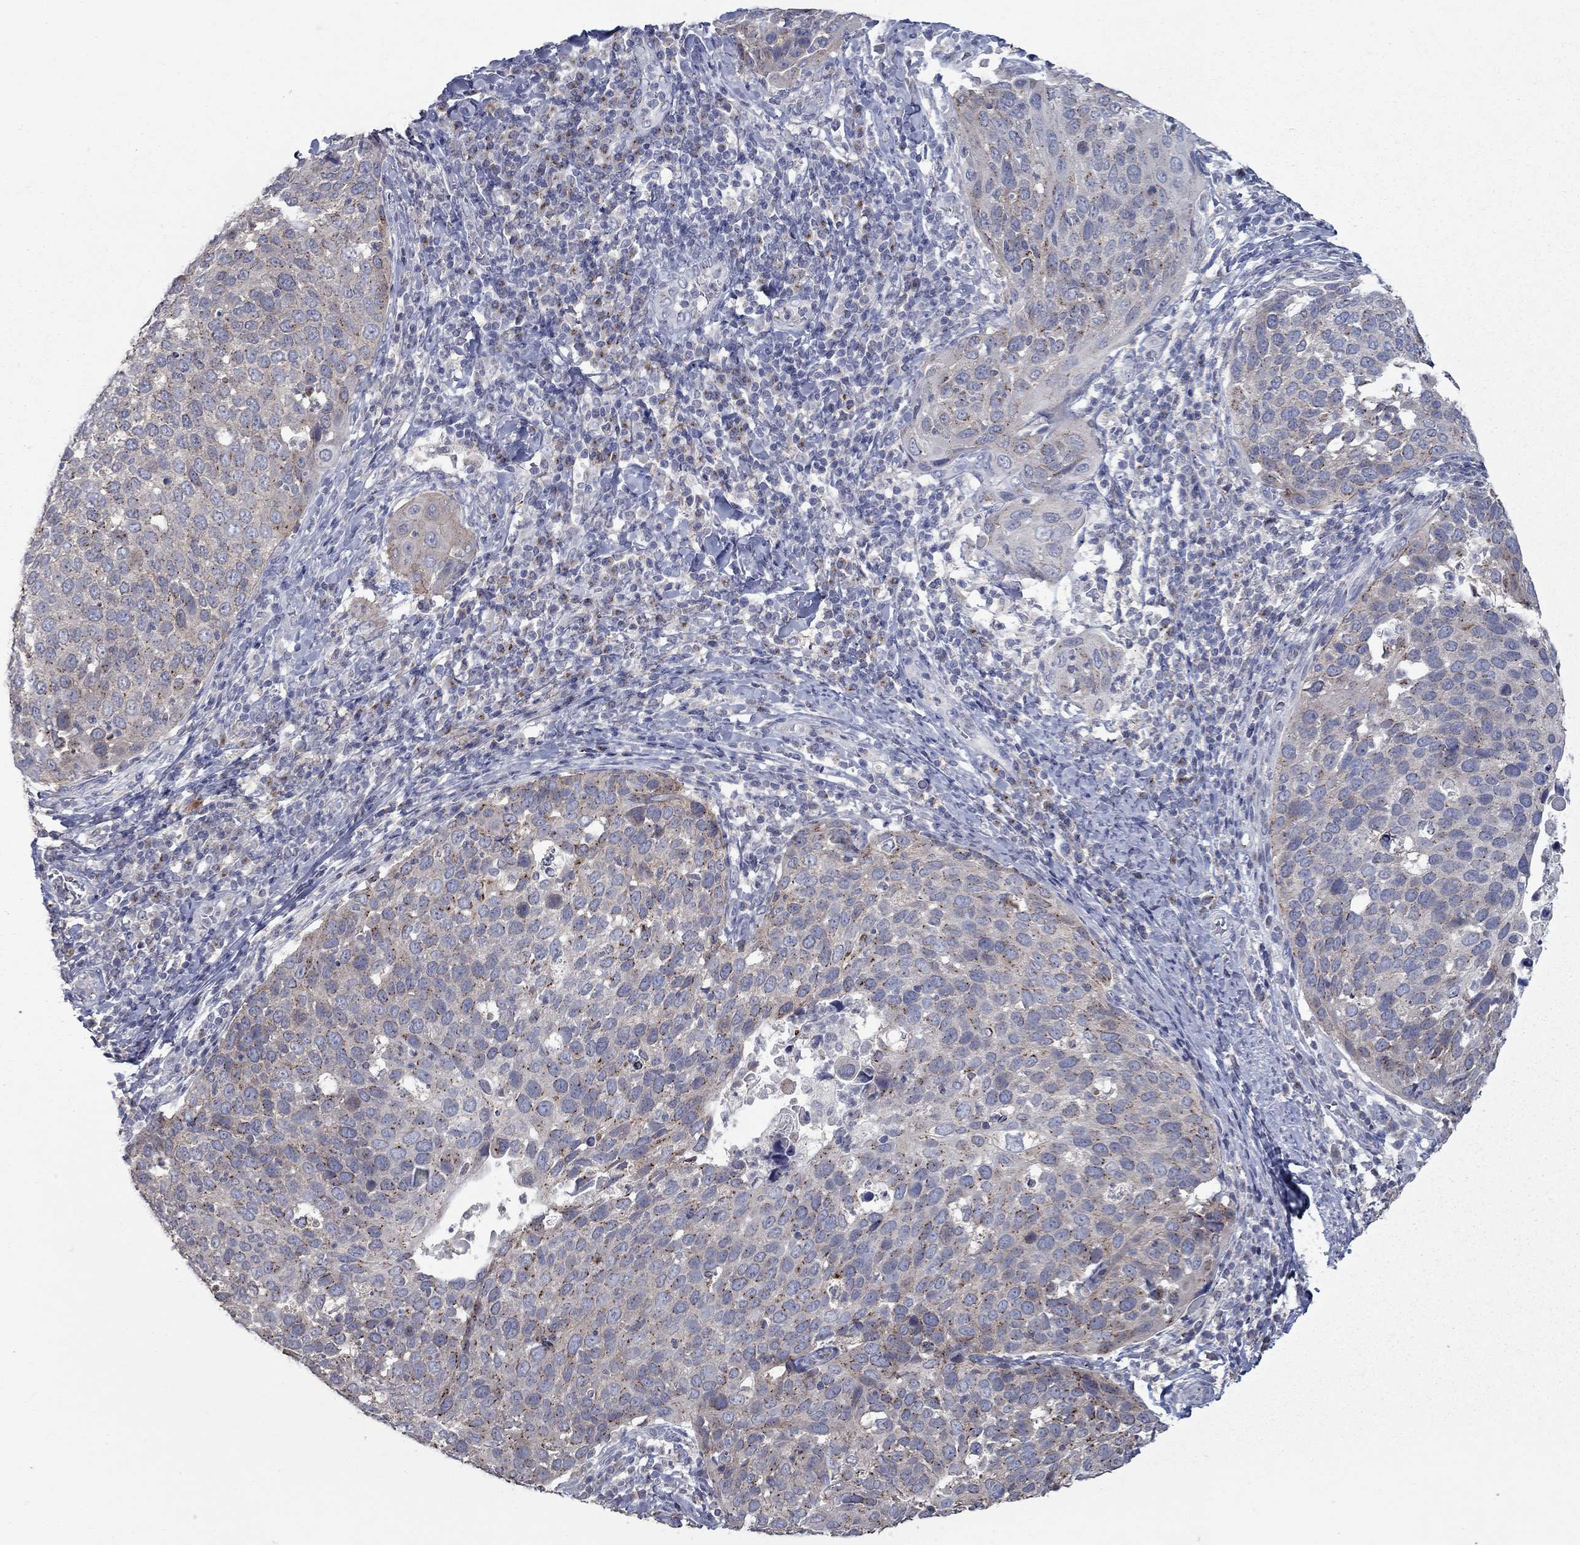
{"staining": {"intensity": "moderate", "quantity": "25%-75%", "location": "cytoplasmic/membranous"}, "tissue": "cervical cancer", "cell_type": "Tumor cells", "image_type": "cancer", "snomed": [{"axis": "morphology", "description": "Squamous cell carcinoma, NOS"}, {"axis": "topography", "description": "Cervix"}], "caption": "Protein expression analysis of squamous cell carcinoma (cervical) reveals moderate cytoplasmic/membranous positivity in about 25%-75% of tumor cells.", "gene": "KIAA0319L", "patient": {"sex": "female", "age": 54}}